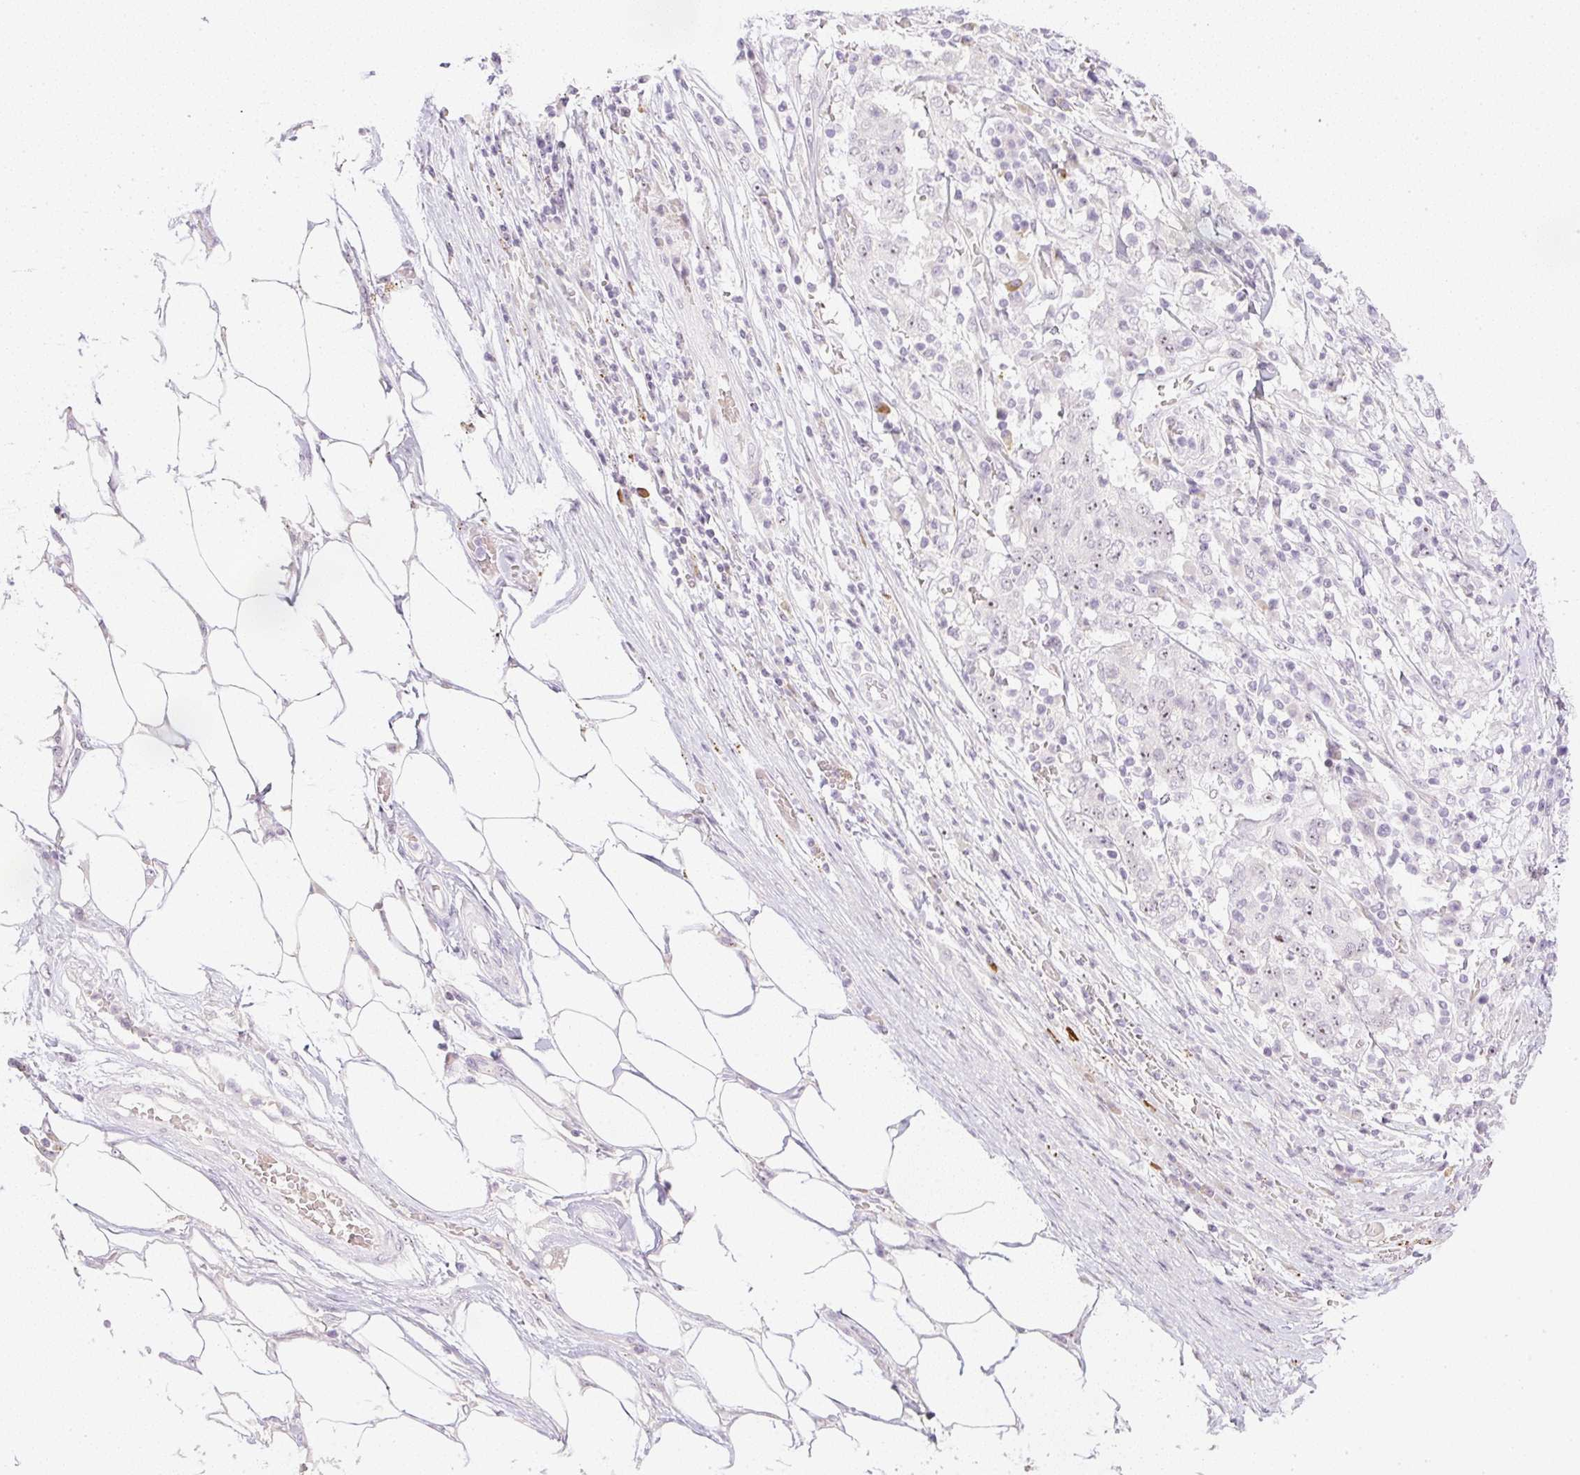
{"staining": {"intensity": "weak", "quantity": "25%-75%", "location": "nuclear"}, "tissue": "stomach cancer", "cell_type": "Tumor cells", "image_type": "cancer", "snomed": [{"axis": "morphology", "description": "Adenocarcinoma, NOS"}, {"axis": "topography", "description": "Stomach"}], "caption": "Protein analysis of stomach cancer tissue displays weak nuclear expression in approximately 25%-75% of tumor cells. (DAB IHC with brightfield microscopy, high magnification).", "gene": "AAR2", "patient": {"sex": "male", "age": 59}}